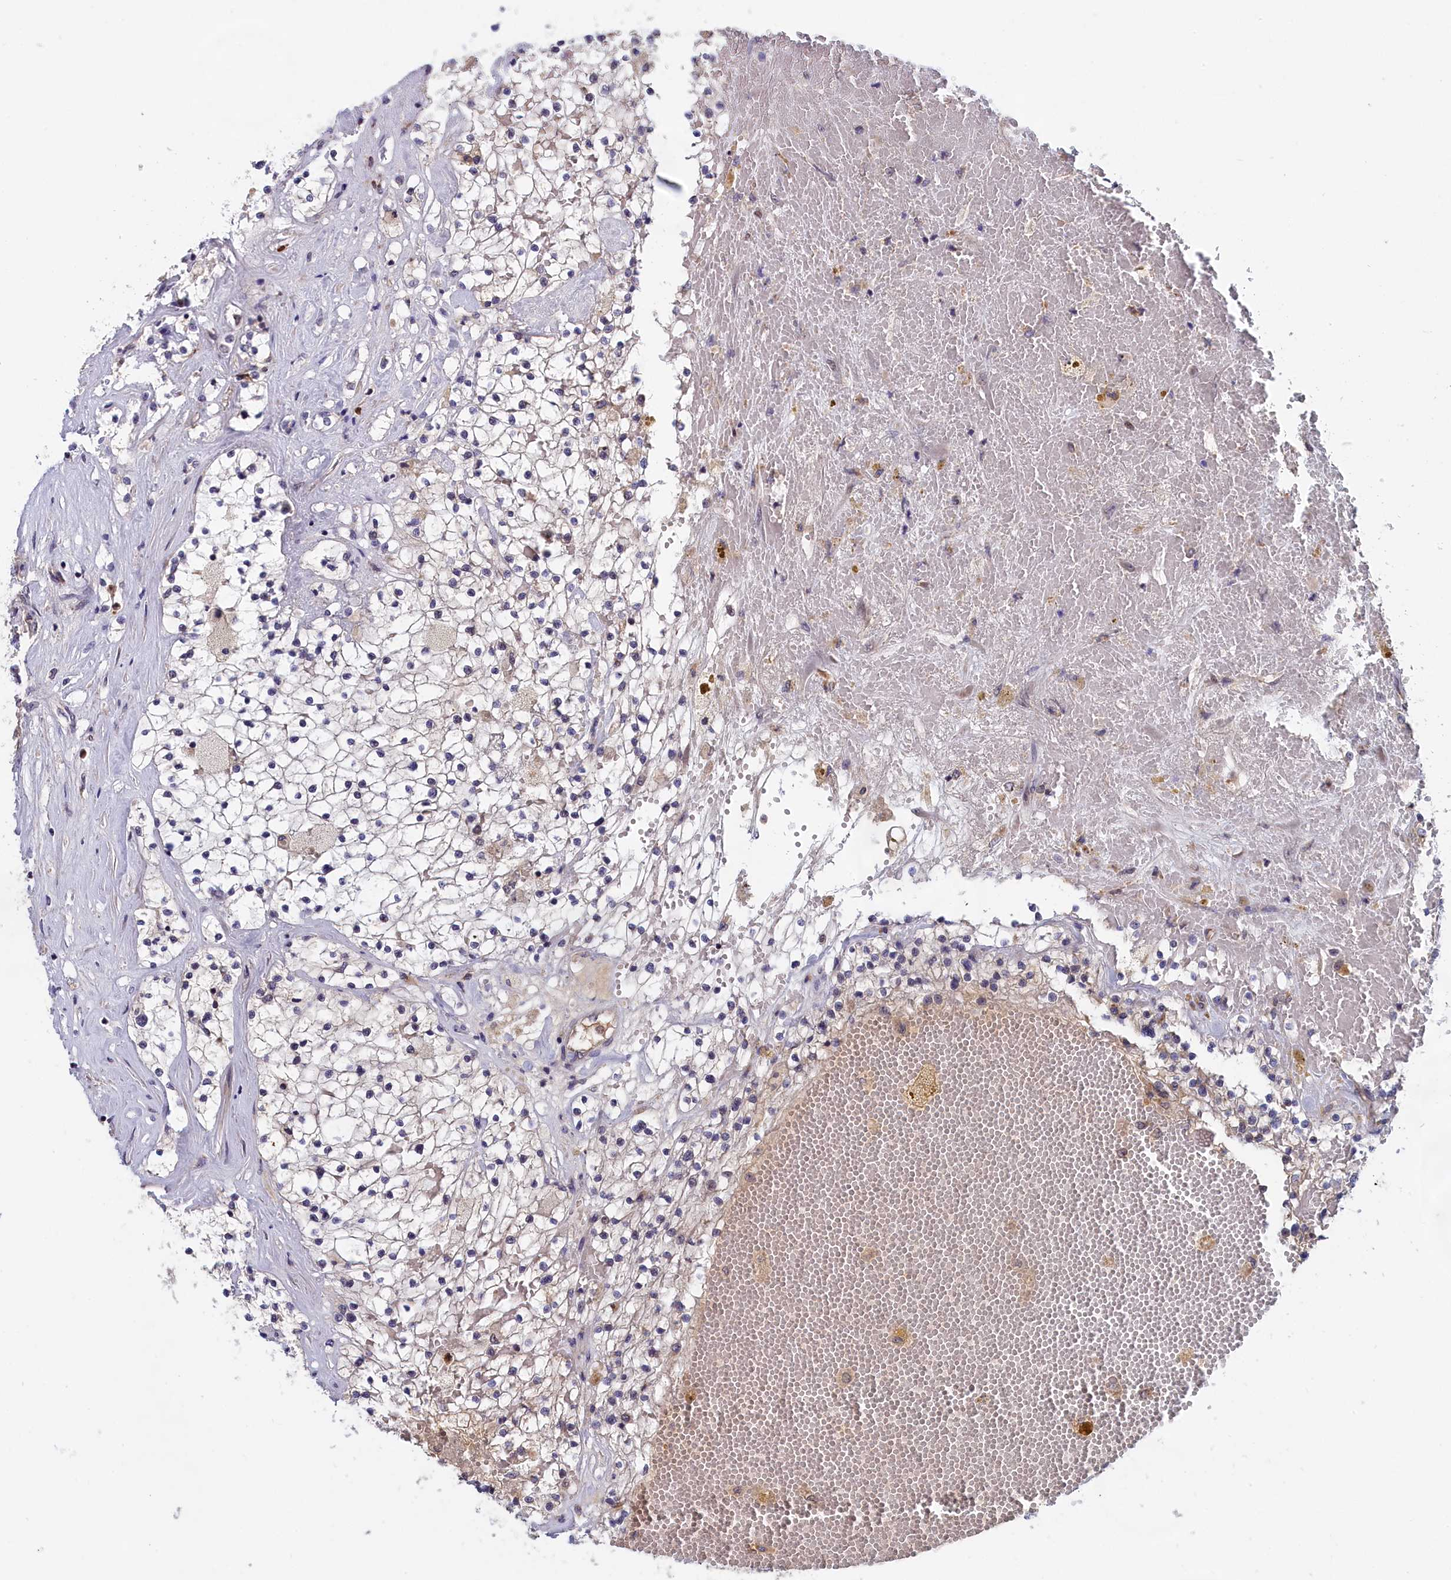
{"staining": {"intensity": "weak", "quantity": "<25%", "location": "cytoplasmic/membranous"}, "tissue": "renal cancer", "cell_type": "Tumor cells", "image_type": "cancer", "snomed": [{"axis": "morphology", "description": "Normal tissue, NOS"}, {"axis": "morphology", "description": "Adenocarcinoma, NOS"}, {"axis": "topography", "description": "Kidney"}], "caption": "Histopathology image shows no significant protein expression in tumor cells of renal cancer (adenocarcinoma).", "gene": "EPB41L4B", "patient": {"sex": "male", "age": 68}}